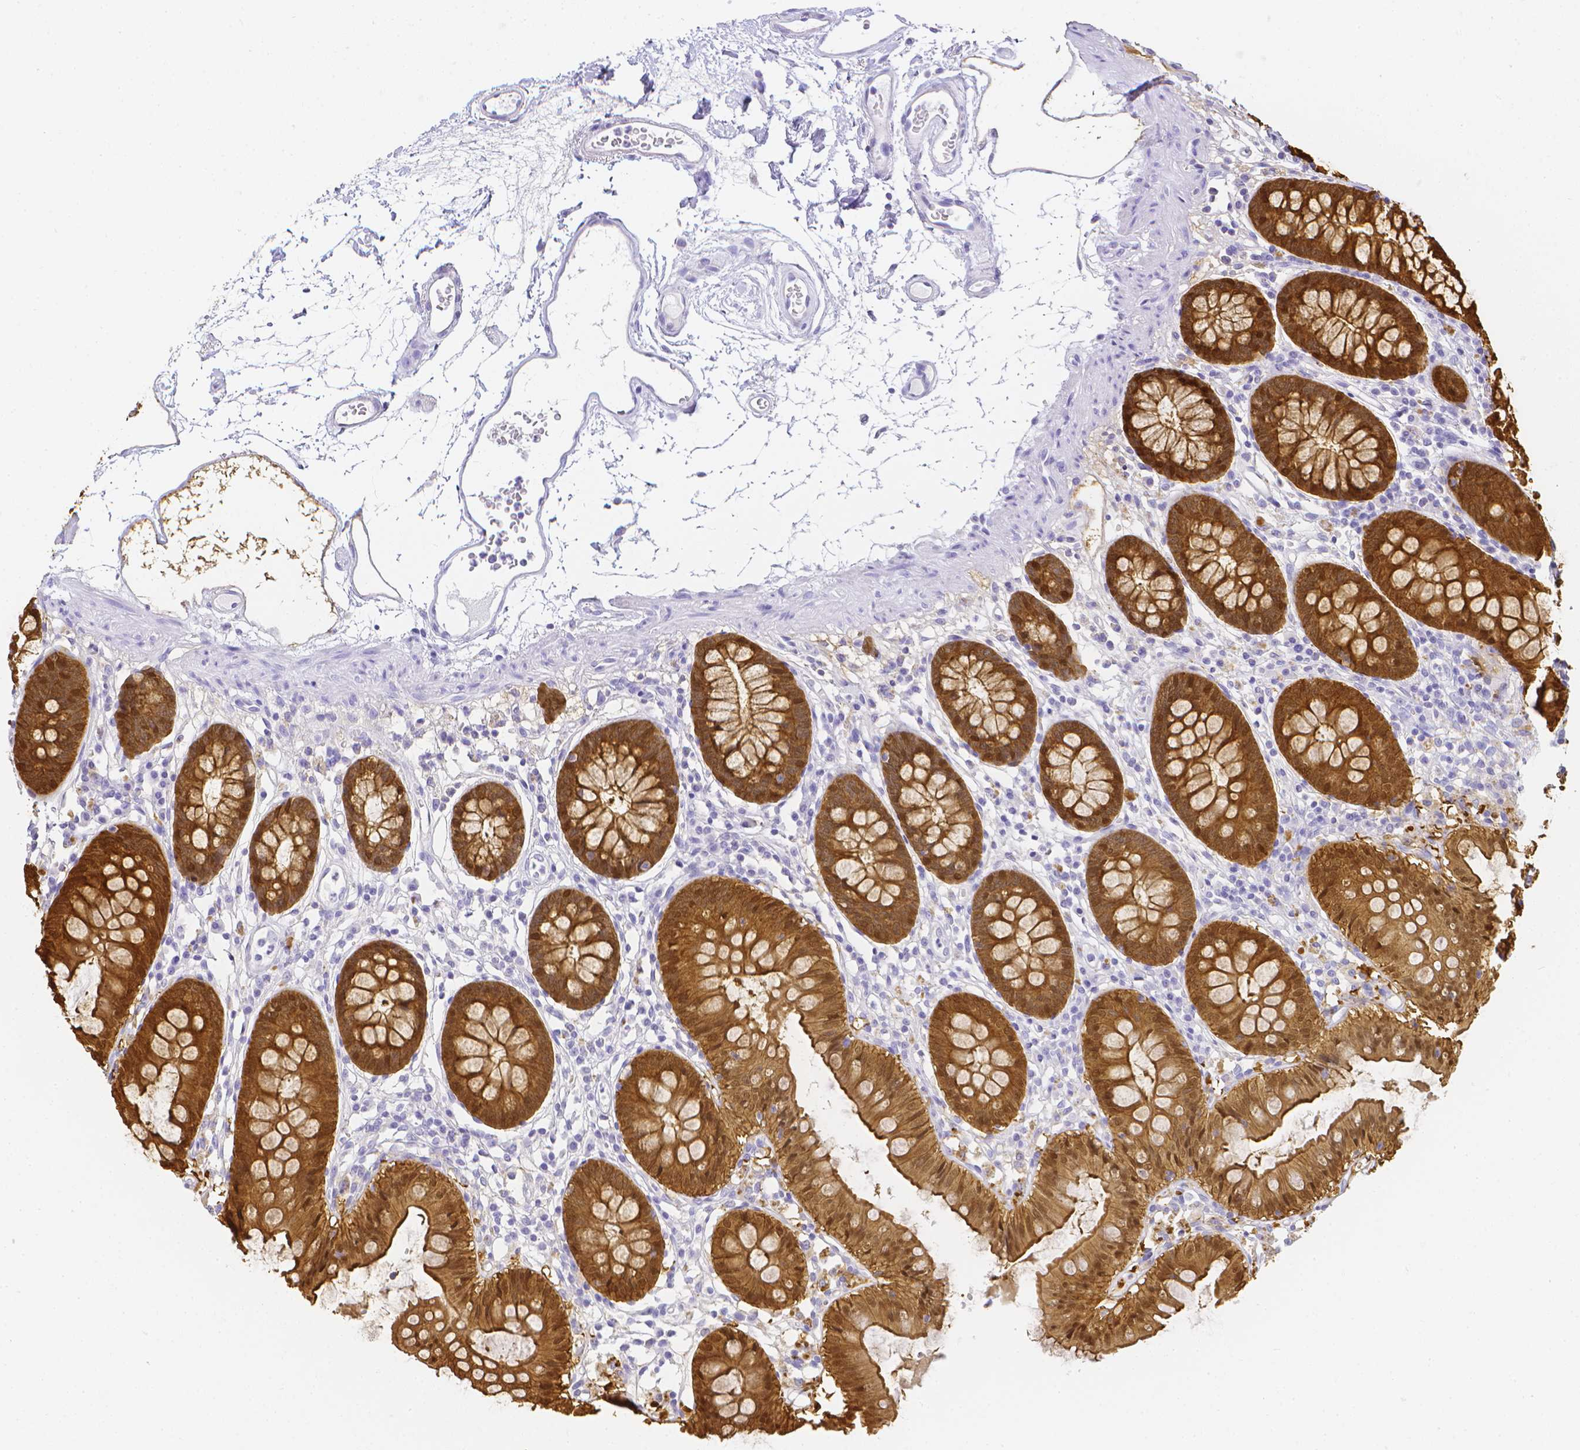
{"staining": {"intensity": "negative", "quantity": "none", "location": "none"}, "tissue": "colon", "cell_type": "Endothelial cells", "image_type": "normal", "snomed": [{"axis": "morphology", "description": "Normal tissue, NOS"}, {"axis": "topography", "description": "Colon"}], "caption": "High magnification brightfield microscopy of unremarkable colon stained with DAB (3,3'-diaminobenzidine) (brown) and counterstained with hematoxylin (blue): endothelial cells show no significant staining.", "gene": "LGALS4", "patient": {"sex": "female", "age": 84}}